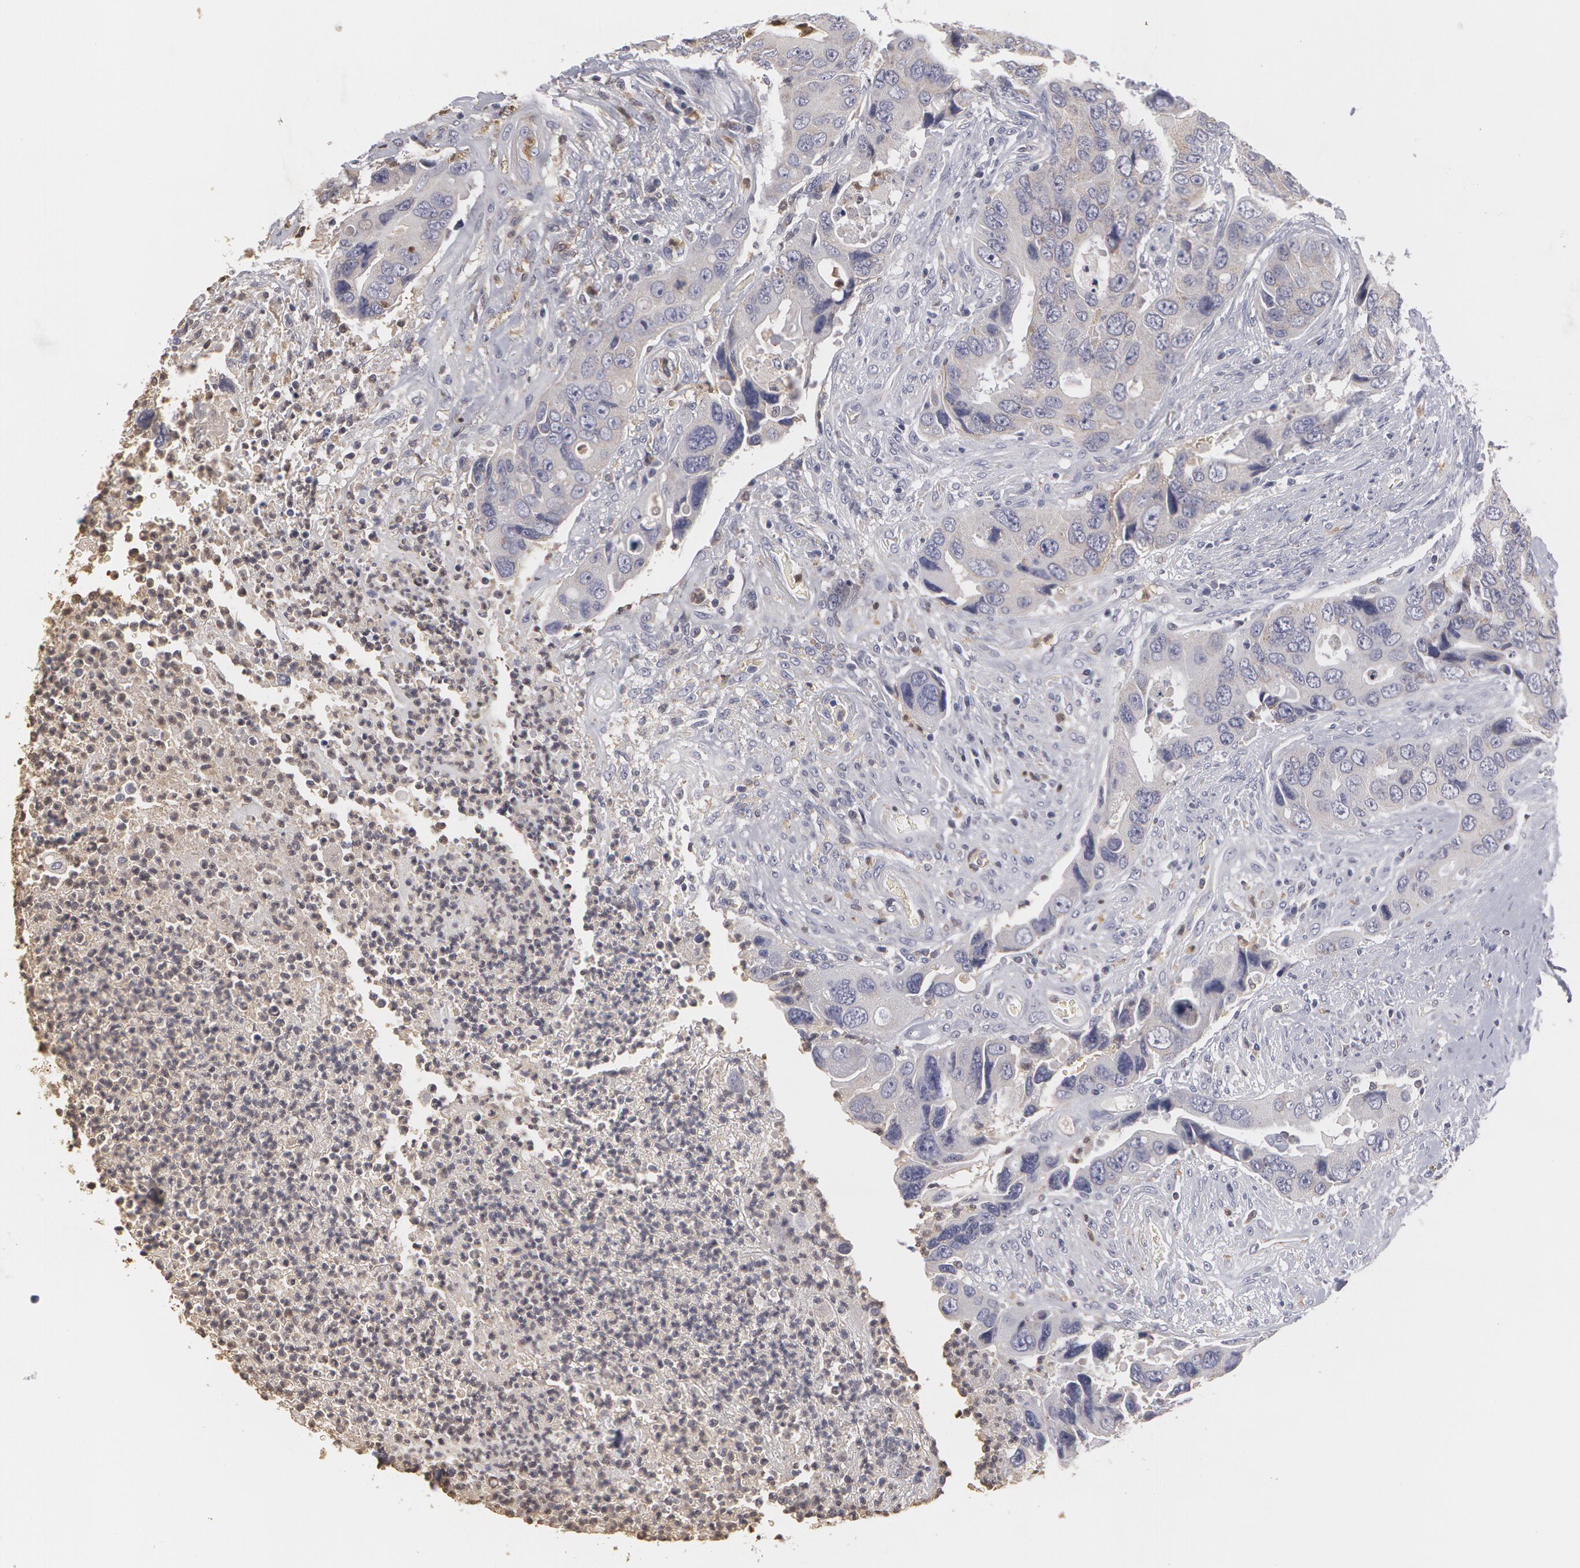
{"staining": {"intensity": "weak", "quantity": "25%-75%", "location": "cytoplasmic/membranous"}, "tissue": "colorectal cancer", "cell_type": "Tumor cells", "image_type": "cancer", "snomed": [{"axis": "morphology", "description": "Adenocarcinoma, NOS"}, {"axis": "topography", "description": "Rectum"}], "caption": "About 25%-75% of tumor cells in human adenocarcinoma (colorectal) exhibit weak cytoplasmic/membranous protein expression as visualized by brown immunohistochemical staining.", "gene": "CAT", "patient": {"sex": "female", "age": 67}}